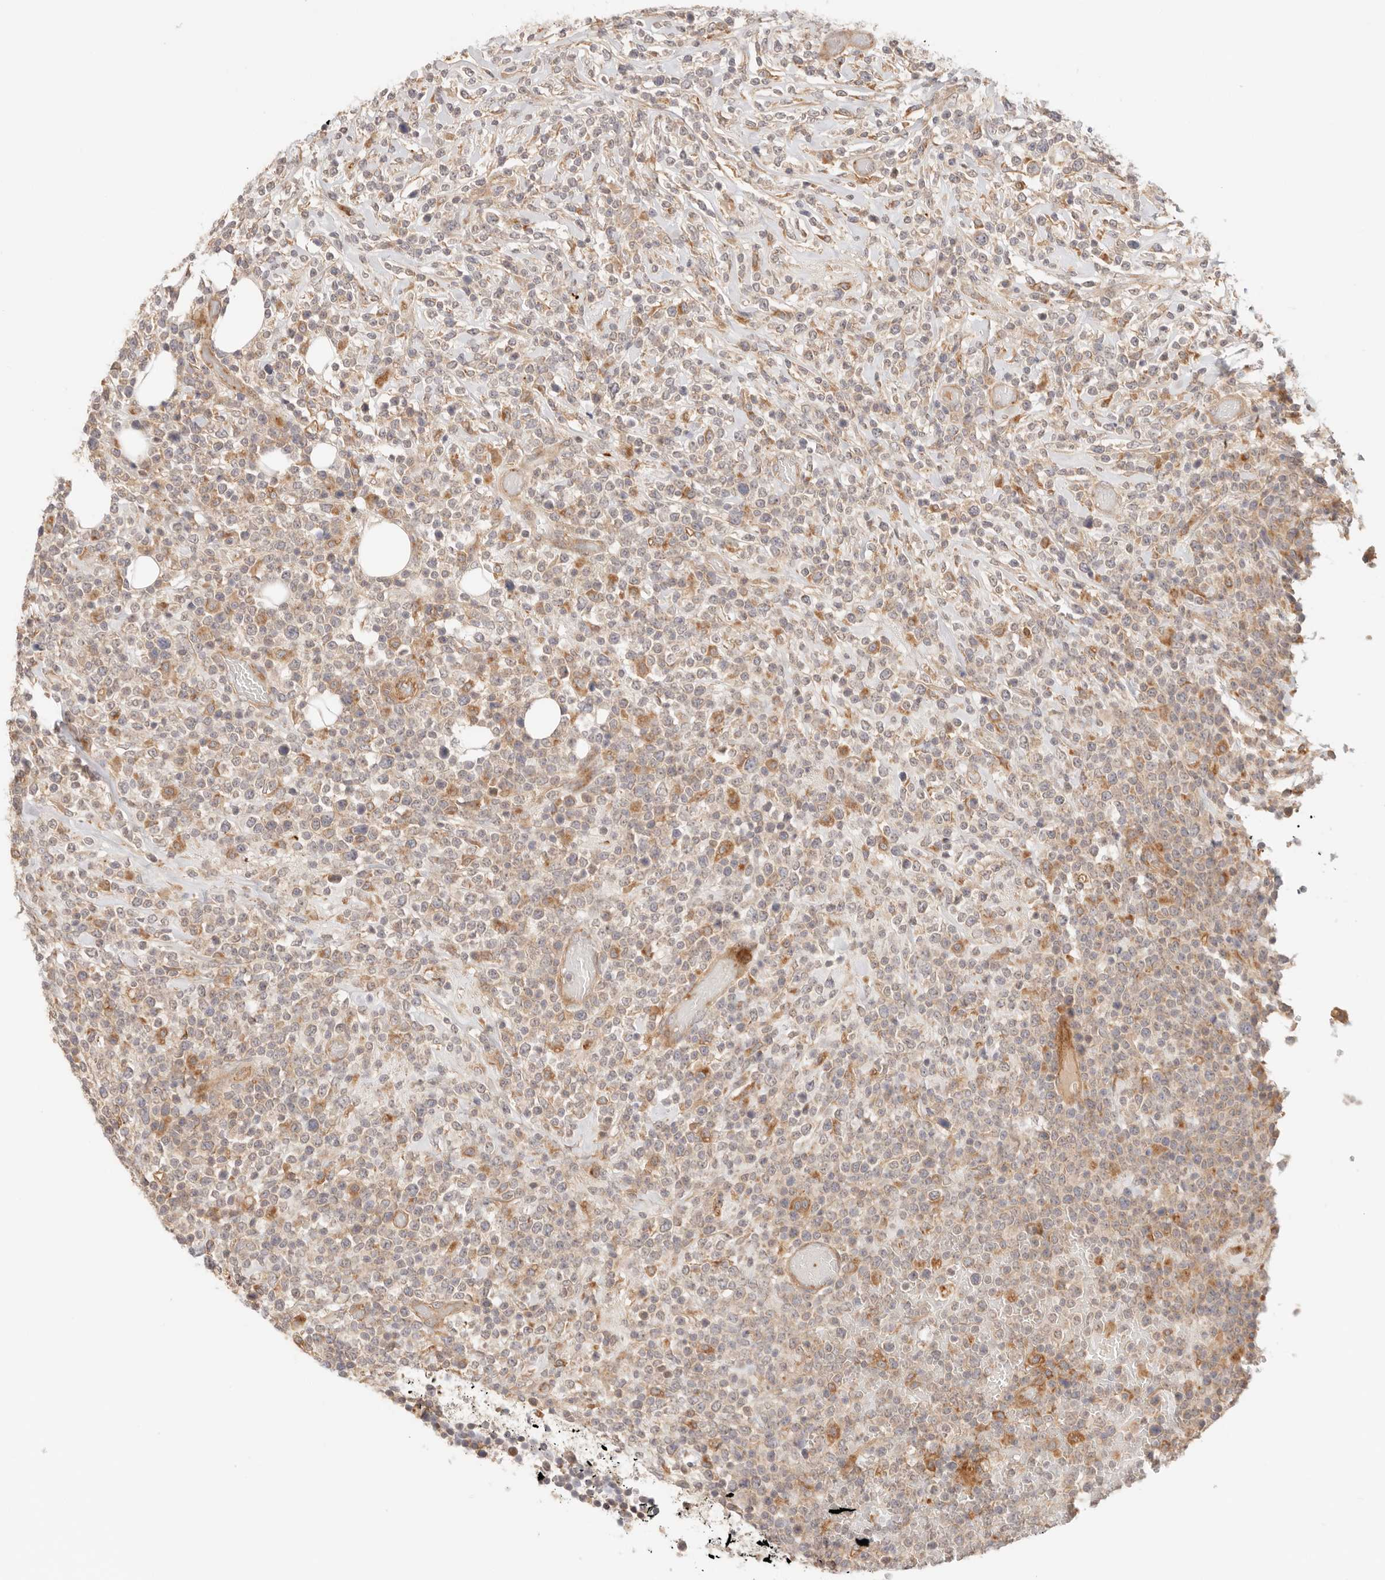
{"staining": {"intensity": "weak", "quantity": ">75%", "location": "cytoplasmic/membranous"}, "tissue": "lymphoma", "cell_type": "Tumor cells", "image_type": "cancer", "snomed": [{"axis": "morphology", "description": "Malignant lymphoma, non-Hodgkin's type, High grade"}, {"axis": "topography", "description": "Colon"}], "caption": "This micrograph displays immunohistochemistry (IHC) staining of human malignant lymphoma, non-Hodgkin's type (high-grade), with low weak cytoplasmic/membranous expression in about >75% of tumor cells.", "gene": "IL1R2", "patient": {"sex": "female", "age": 53}}